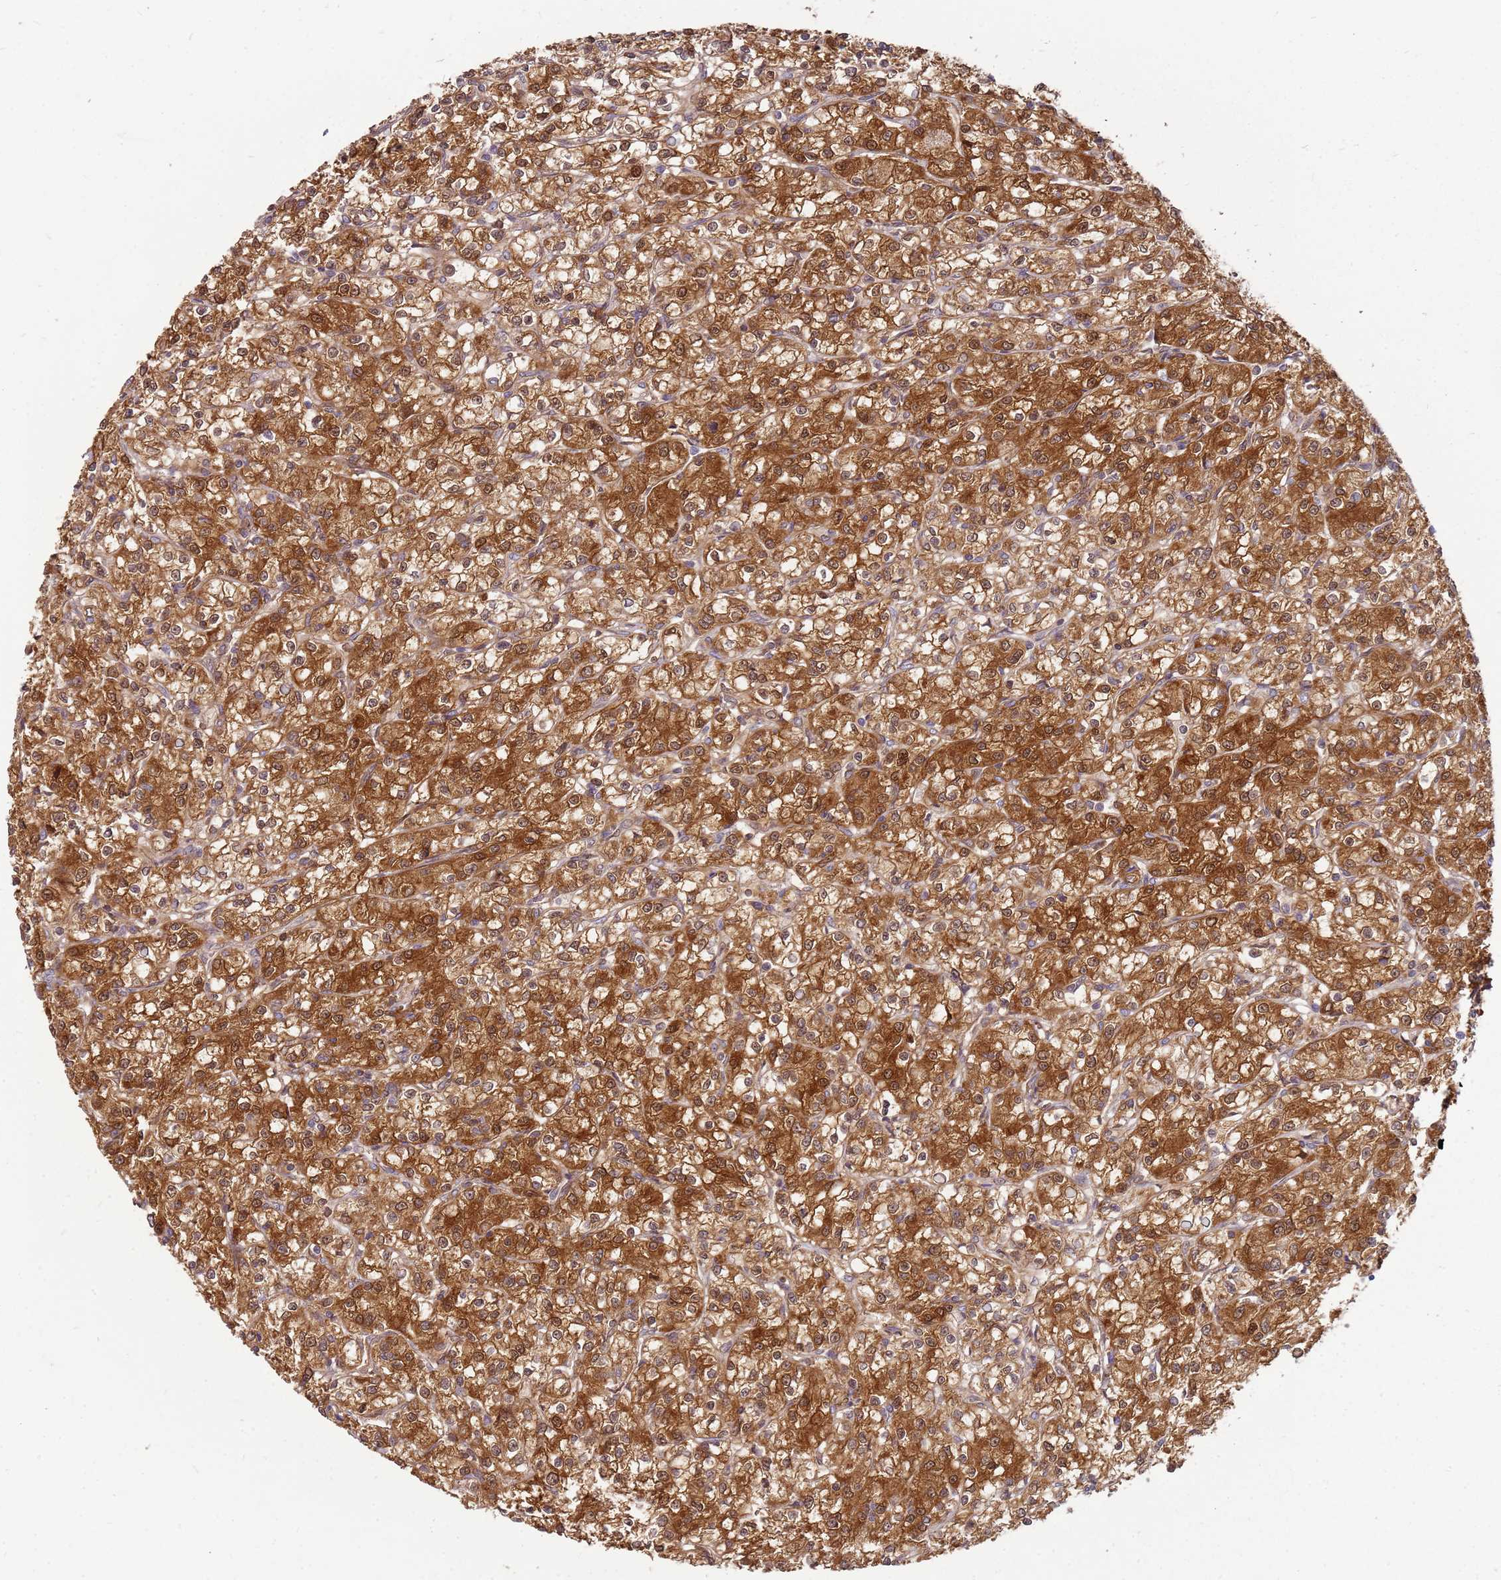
{"staining": {"intensity": "strong", "quantity": ">75%", "location": "cytoplasmic/membranous,nuclear"}, "tissue": "renal cancer", "cell_type": "Tumor cells", "image_type": "cancer", "snomed": [{"axis": "morphology", "description": "Adenocarcinoma, NOS"}, {"axis": "topography", "description": "Kidney"}], "caption": "The photomicrograph exhibits a brown stain indicating the presence of a protein in the cytoplasmic/membranous and nuclear of tumor cells in adenocarcinoma (renal).", "gene": "NUDT14", "patient": {"sex": "female", "age": 59}}